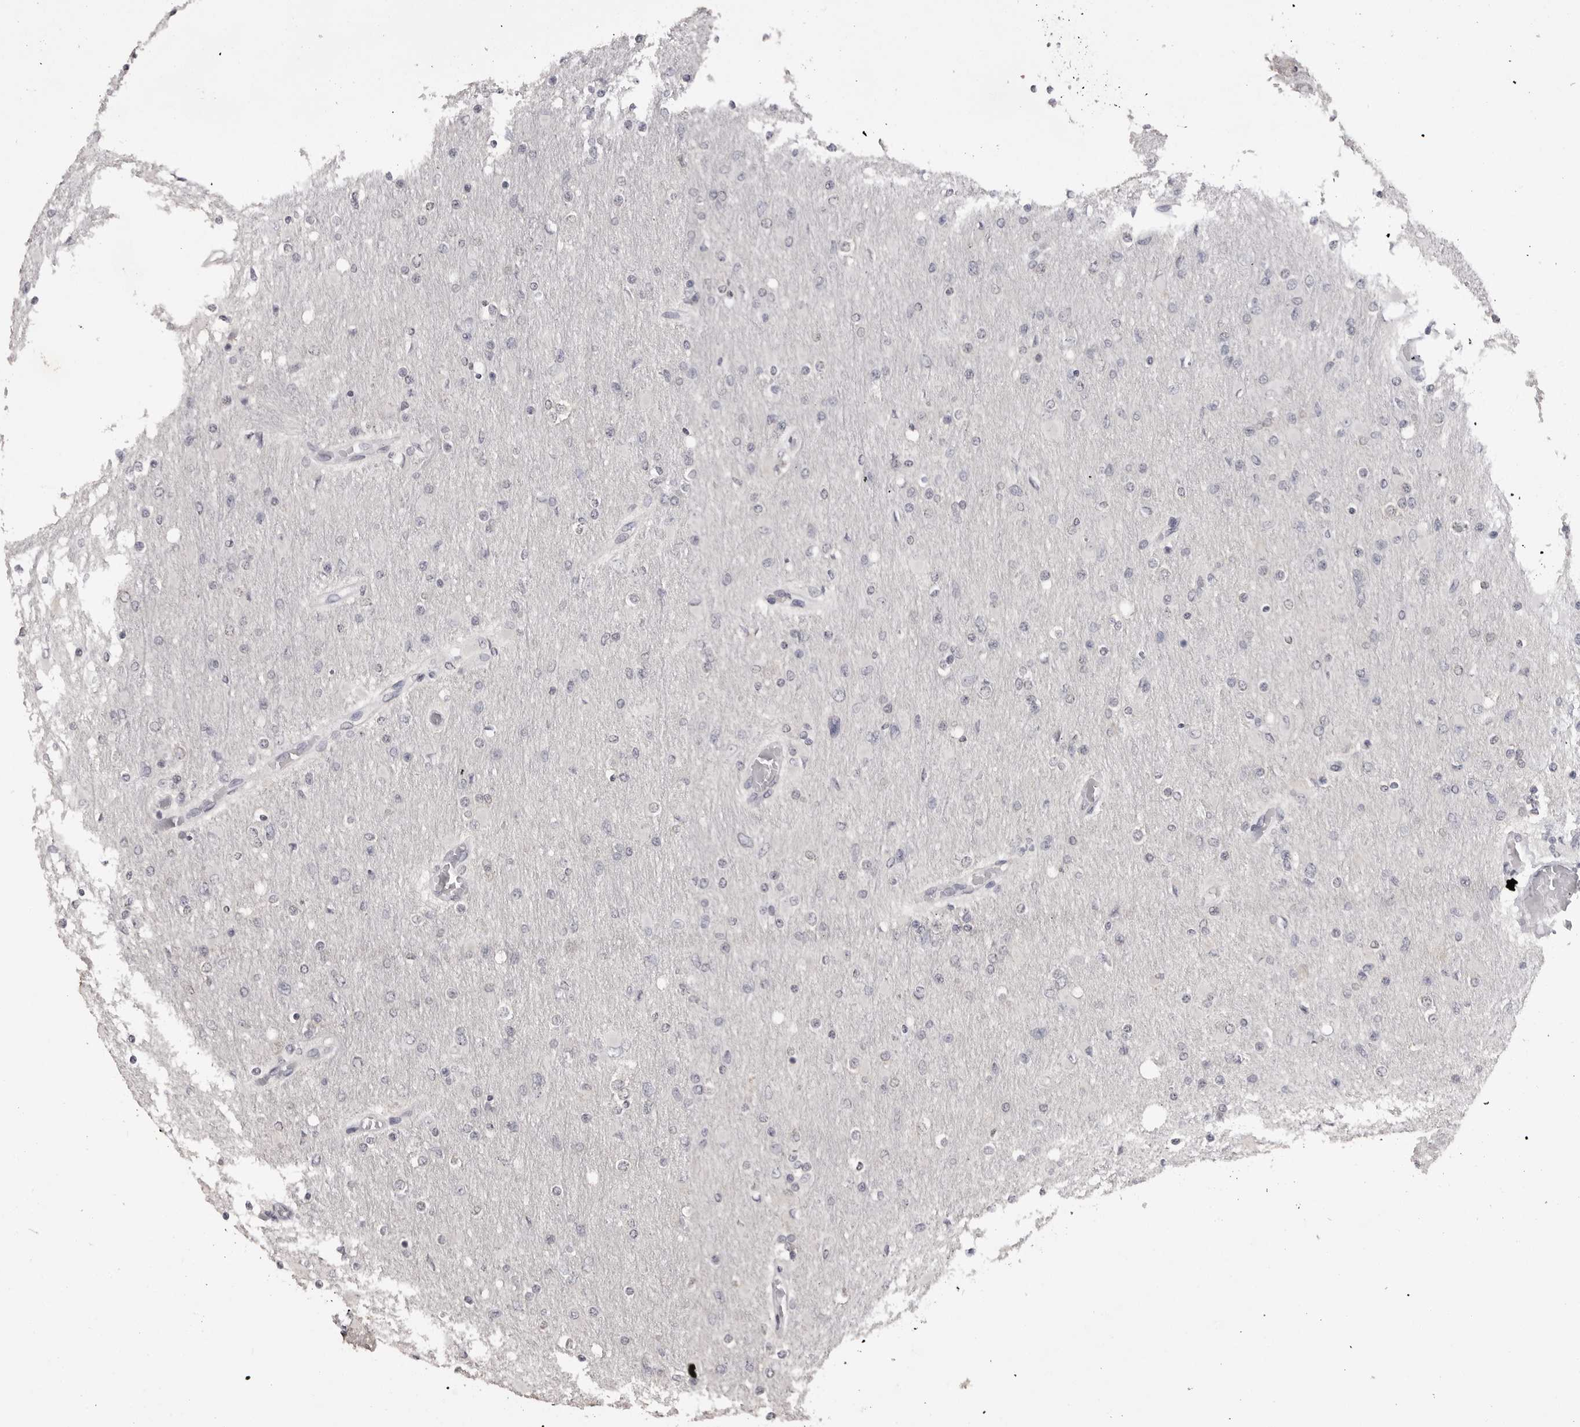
{"staining": {"intensity": "negative", "quantity": "none", "location": "none"}, "tissue": "glioma", "cell_type": "Tumor cells", "image_type": "cancer", "snomed": [{"axis": "morphology", "description": "Glioma, malignant, High grade"}, {"axis": "topography", "description": "Cerebral cortex"}], "caption": "Human malignant glioma (high-grade) stained for a protein using immunohistochemistry reveals no staining in tumor cells.", "gene": "GPN2", "patient": {"sex": "female", "age": 36}}